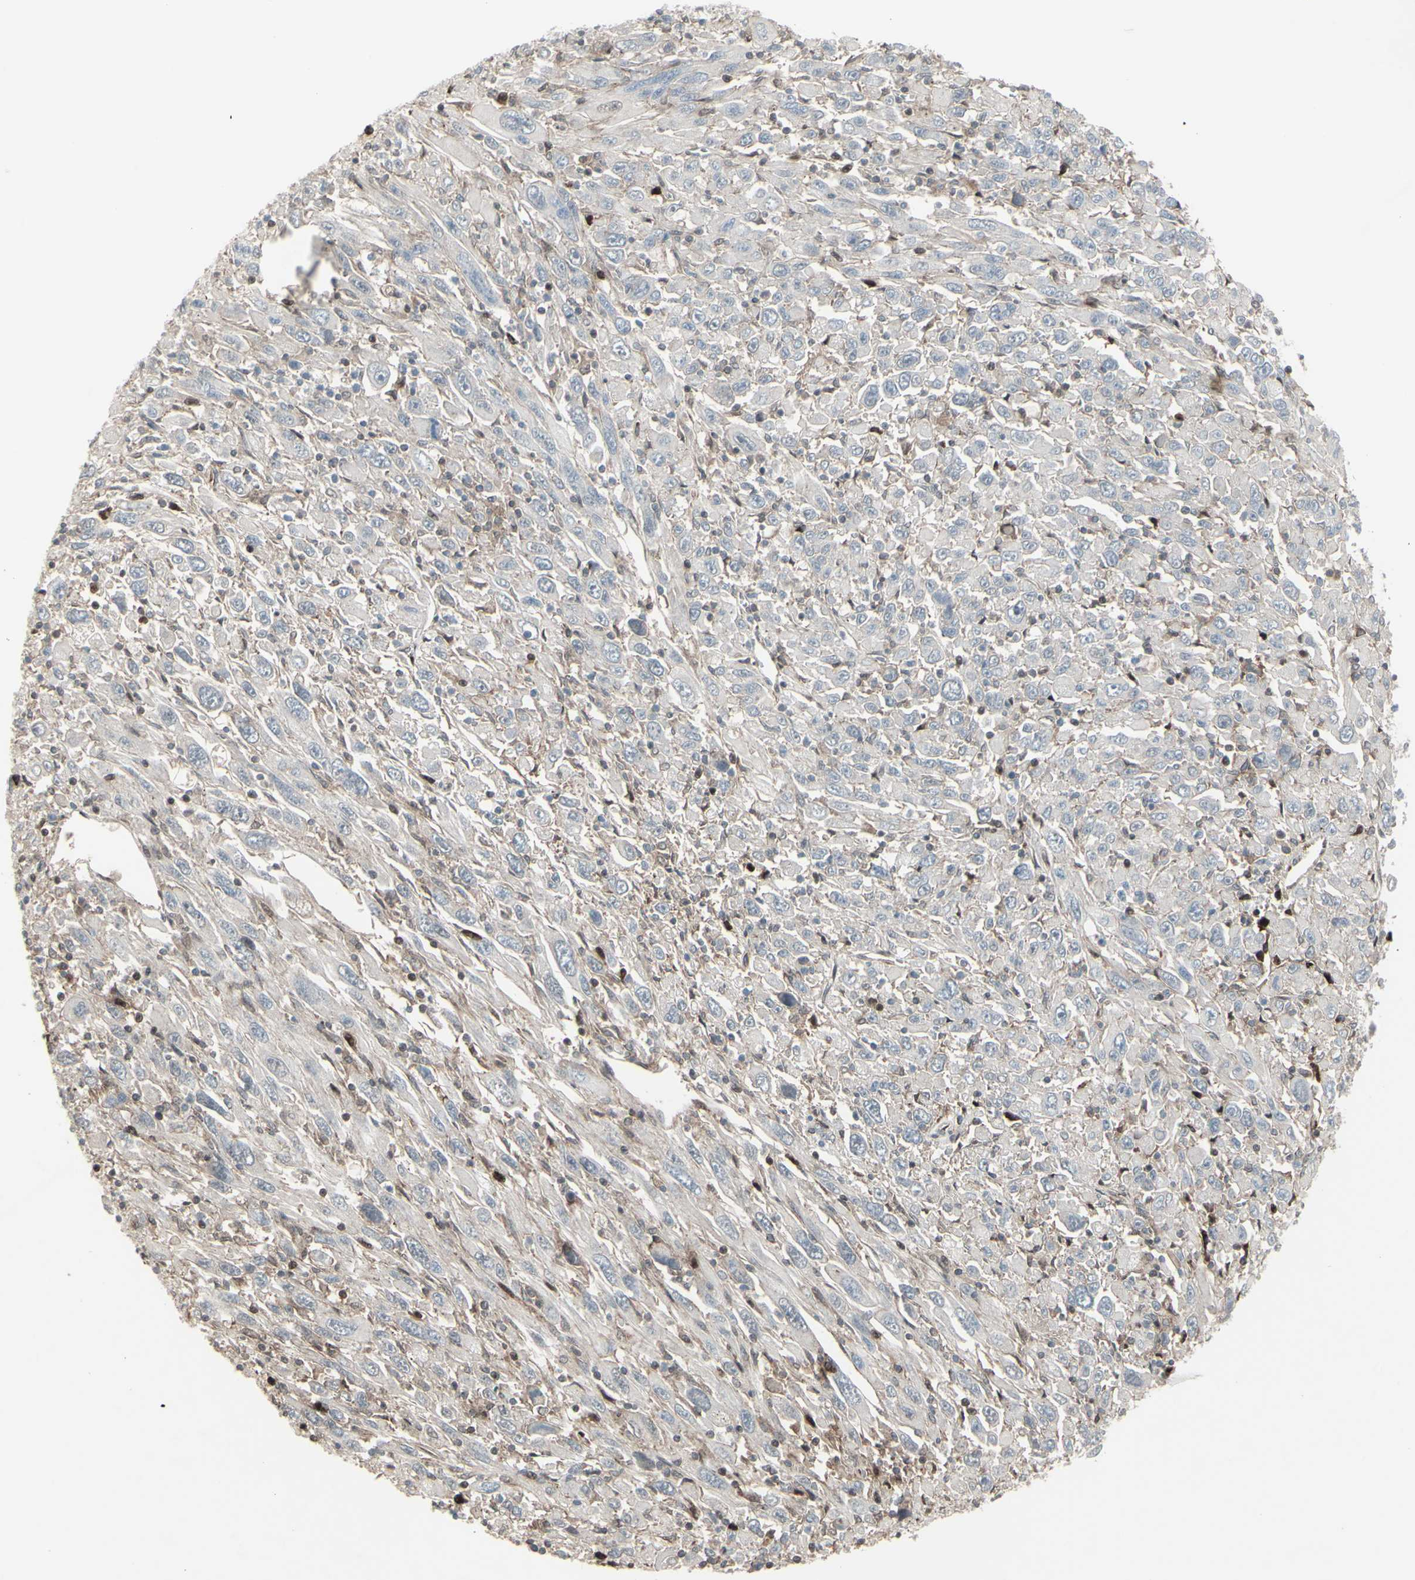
{"staining": {"intensity": "negative", "quantity": "none", "location": "none"}, "tissue": "melanoma", "cell_type": "Tumor cells", "image_type": "cancer", "snomed": [{"axis": "morphology", "description": "Malignant melanoma, Metastatic site"}, {"axis": "topography", "description": "Skin"}], "caption": "DAB immunohistochemical staining of human malignant melanoma (metastatic site) displays no significant staining in tumor cells.", "gene": "CD33", "patient": {"sex": "female", "age": 56}}